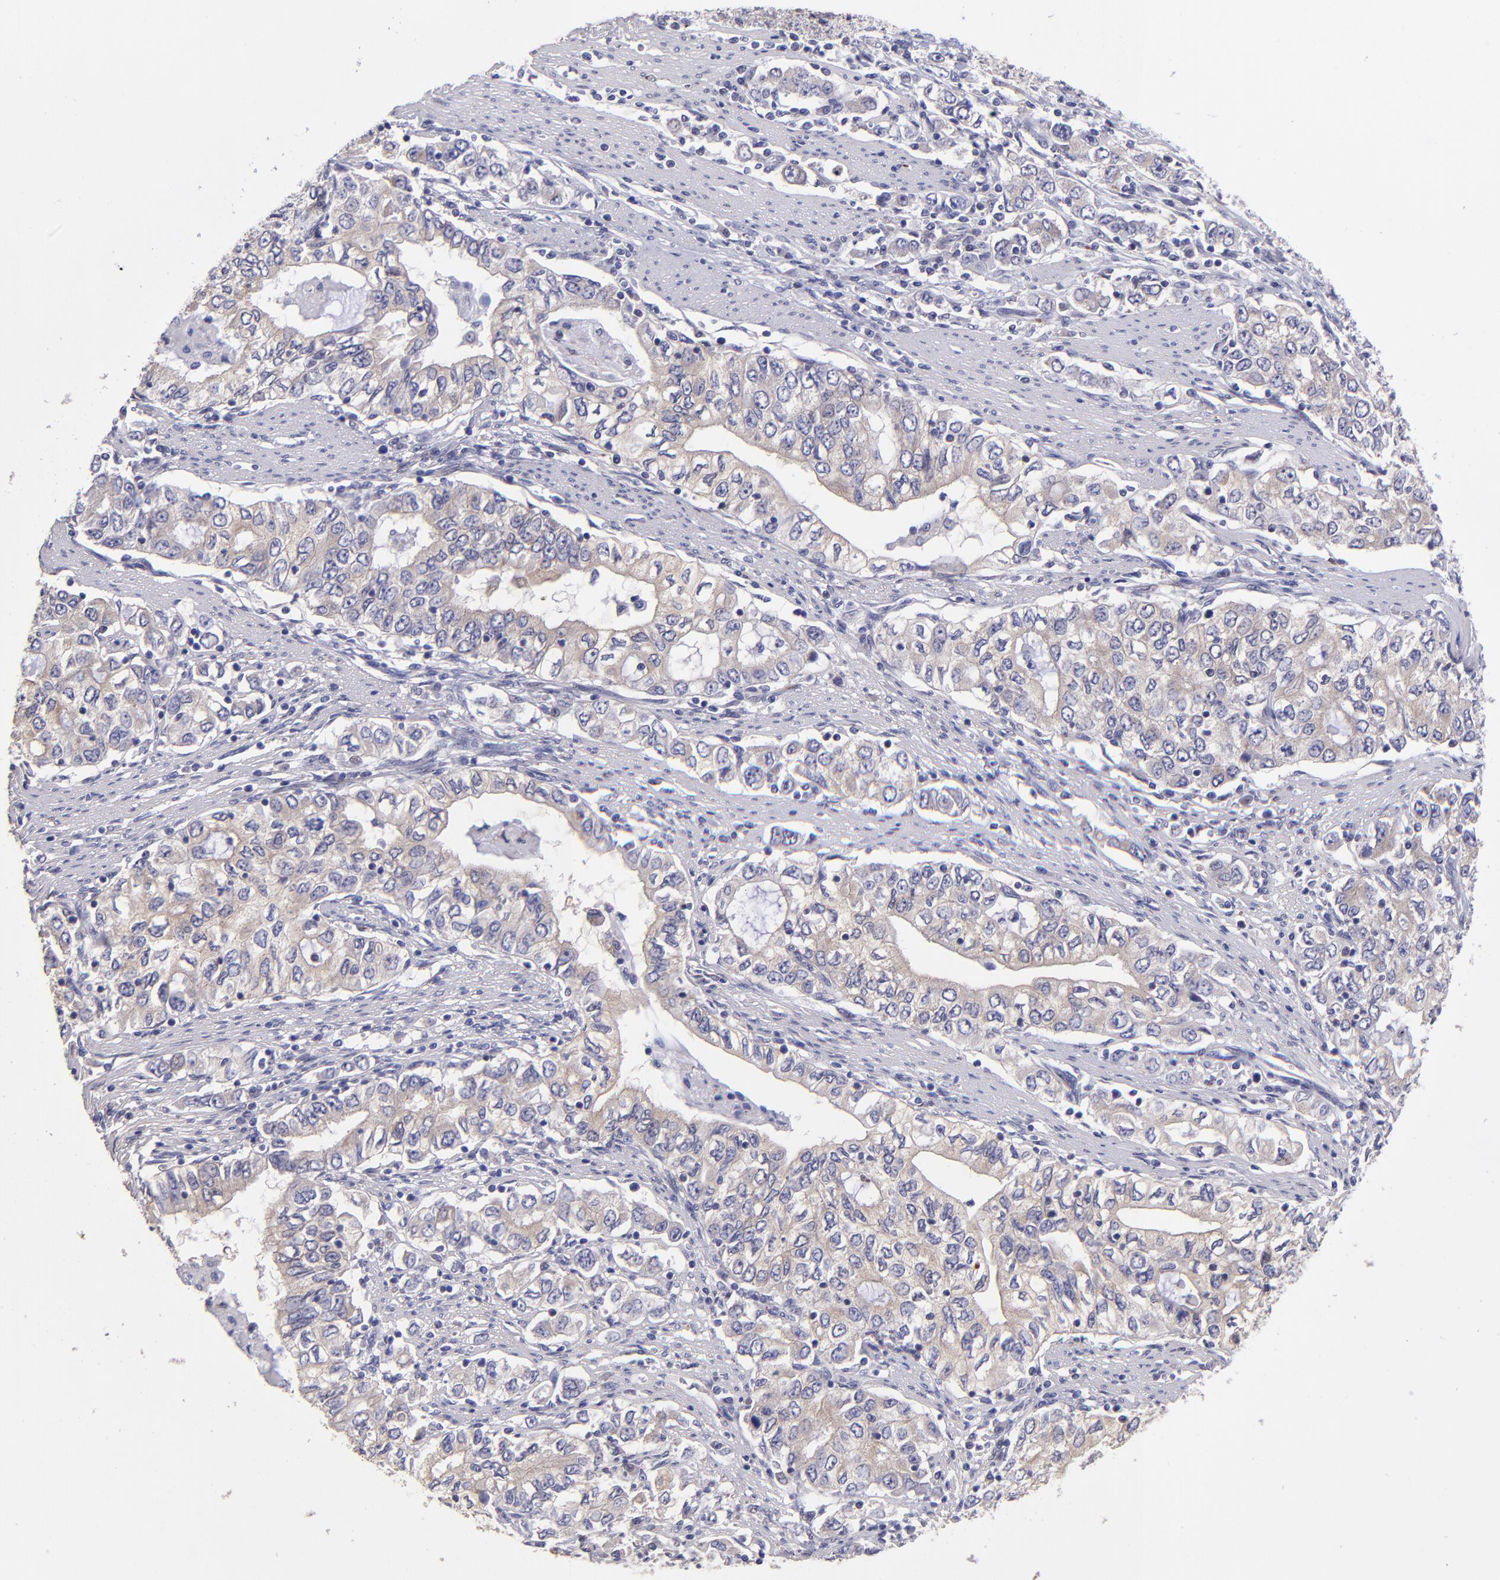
{"staining": {"intensity": "weak", "quantity": ">75%", "location": "cytoplasmic/membranous"}, "tissue": "stomach cancer", "cell_type": "Tumor cells", "image_type": "cancer", "snomed": [{"axis": "morphology", "description": "Adenocarcinoma, NOS"}, {"axis": "topography", "description": "Stomach, lower"}], "caption": "Immunohistochemical staining of human stomach cancer (adenocarcinoma) shows weak cytoplasmic/membranous protein expression in about >75% of tumor cells.", "gene": "NSF", "patient": {"sex": "female", "age": 72}}